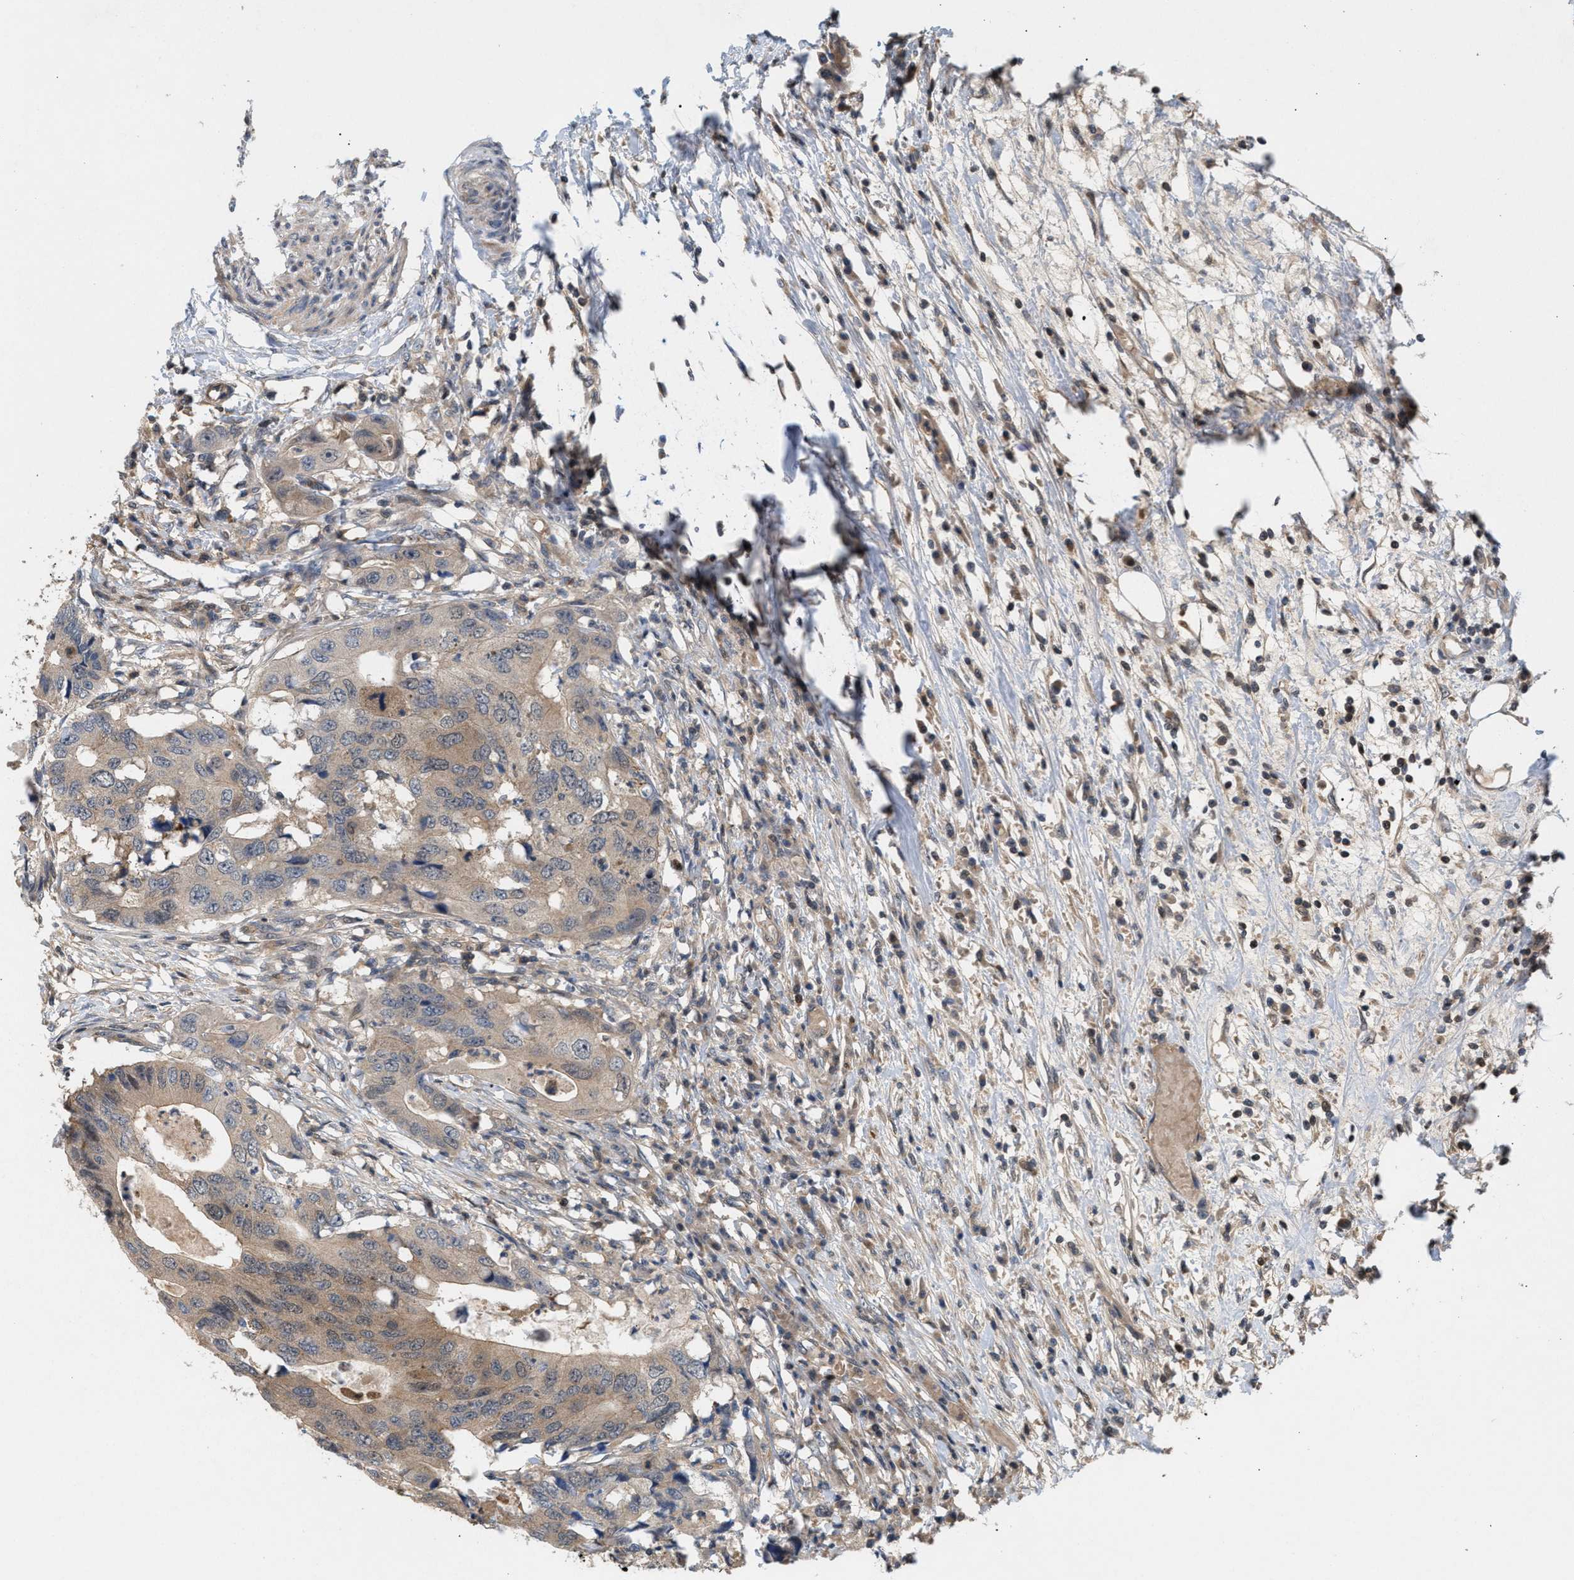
{"staining": {"intensity": "moderate", "quantity": "25%-75%", "location": "cytoplasmic/membranous"}, "tissue": "colorectal cancer", "cell_type": "Tumor cells", "image_type": "cancer", "snomed": [{"axis": "morphology", "description": "Adenocarcinoma, NOS"}, {"axis": "topography", "description": "Colon"}], "caption": "Approximately 25%-75% of tumor cells in adenocarcinoma (colorectal) exhibit moderate cytoplasmic/membranous protein expression as visualized by brown immunohistochemical staining.", "gene": "GLOD4", "patient": {"sex": "male", "age": 71}}